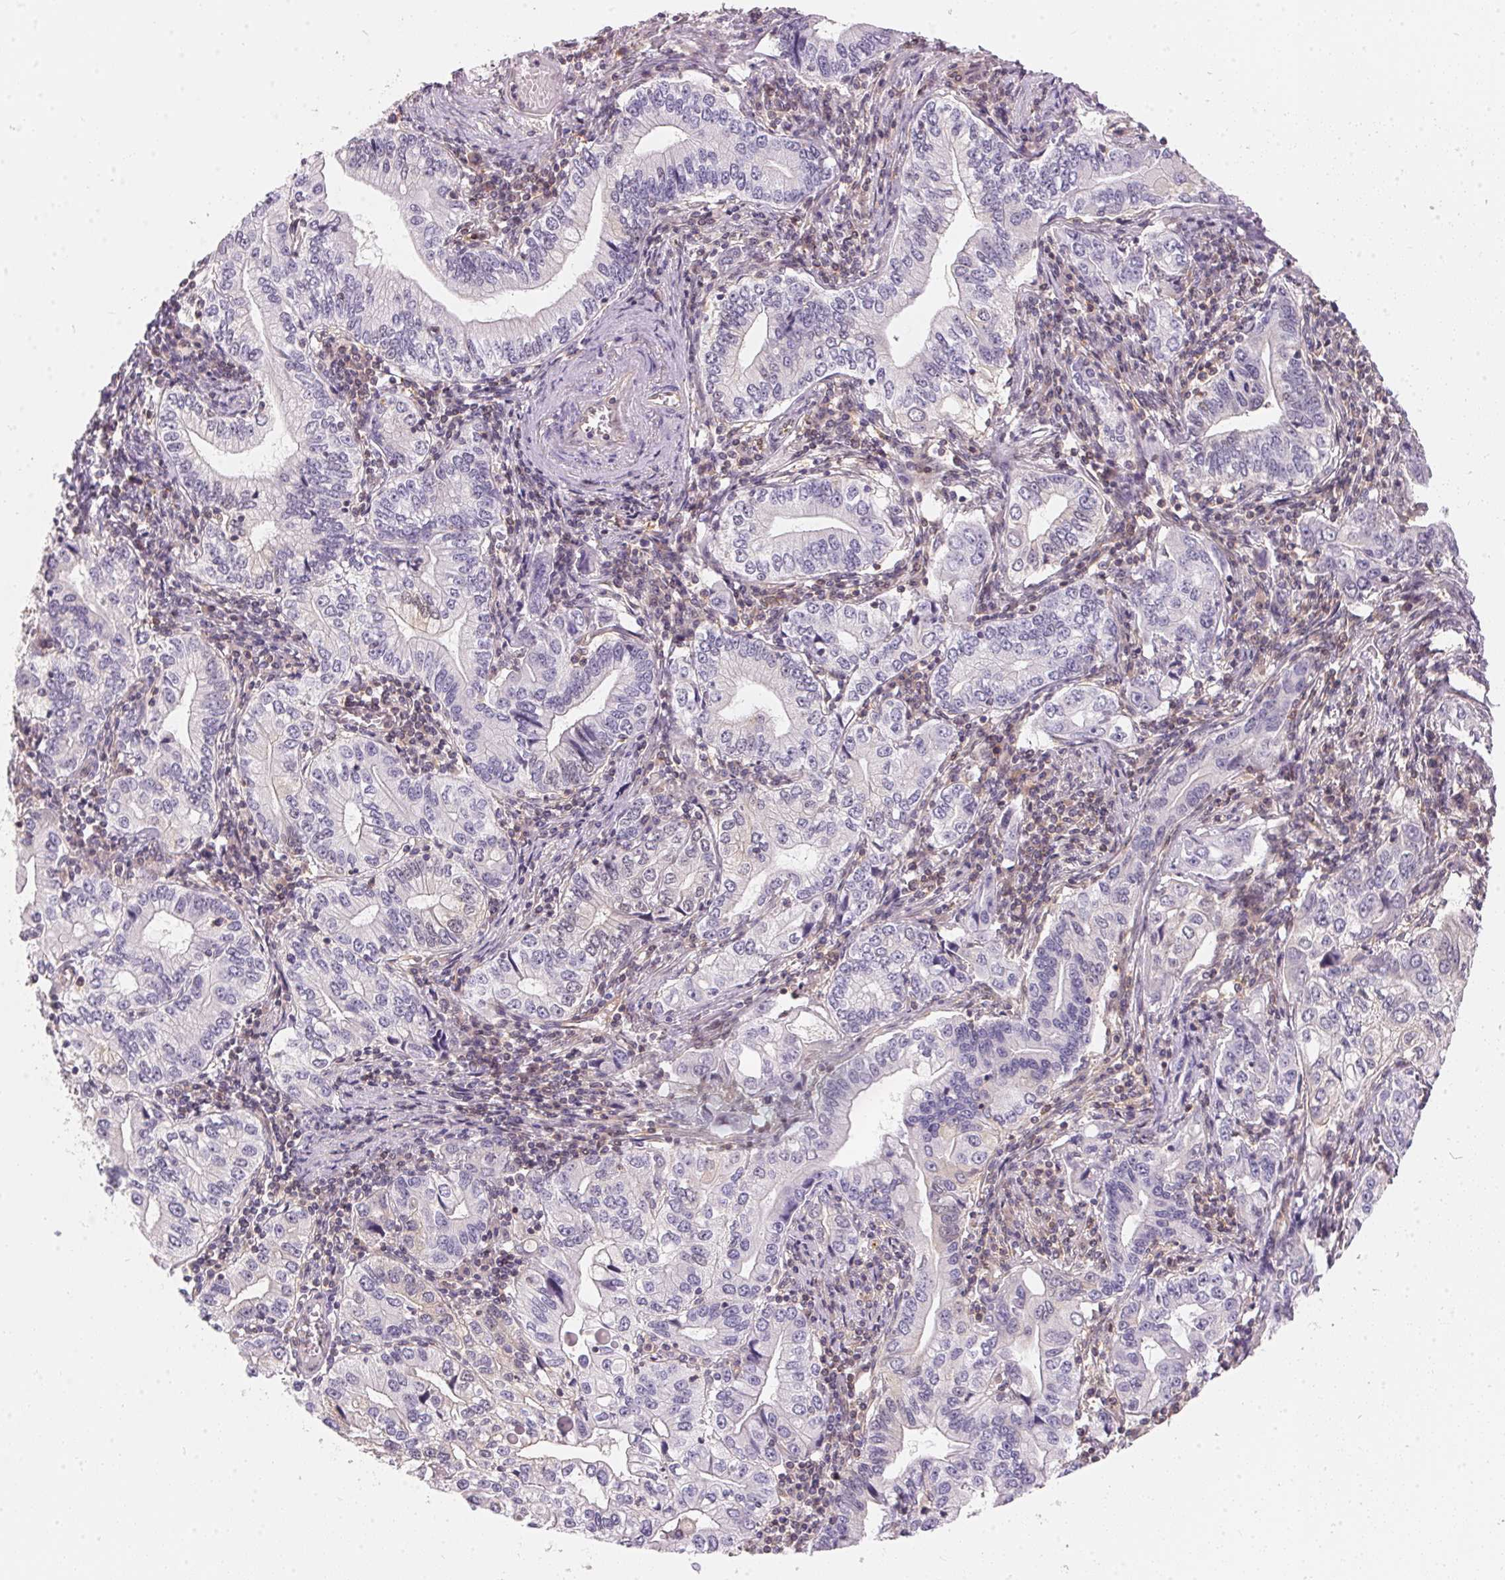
{"staining": {"intensity": "negative", "quantity": "none", "location": "none"}, "tissue": "stomach cancer", "cell_type": "Tumor cells", "image_type": "cancer", "snomed": [{"axis": "morphology", "description": "Adenocarcinoma, NOS"}, {"axis": "topography", "description": "Stomach, lower"}], "caption": "There is no significant expression in tumor cells of stomach adenocarcinoma. The staining is performed using DAB (3,3'-diaminobenzidine) brown chromogen with nuclei counter-stained in using hematoxylin.", "gene": "BLMH", "patient": {"sex": "female", "age": 72}}